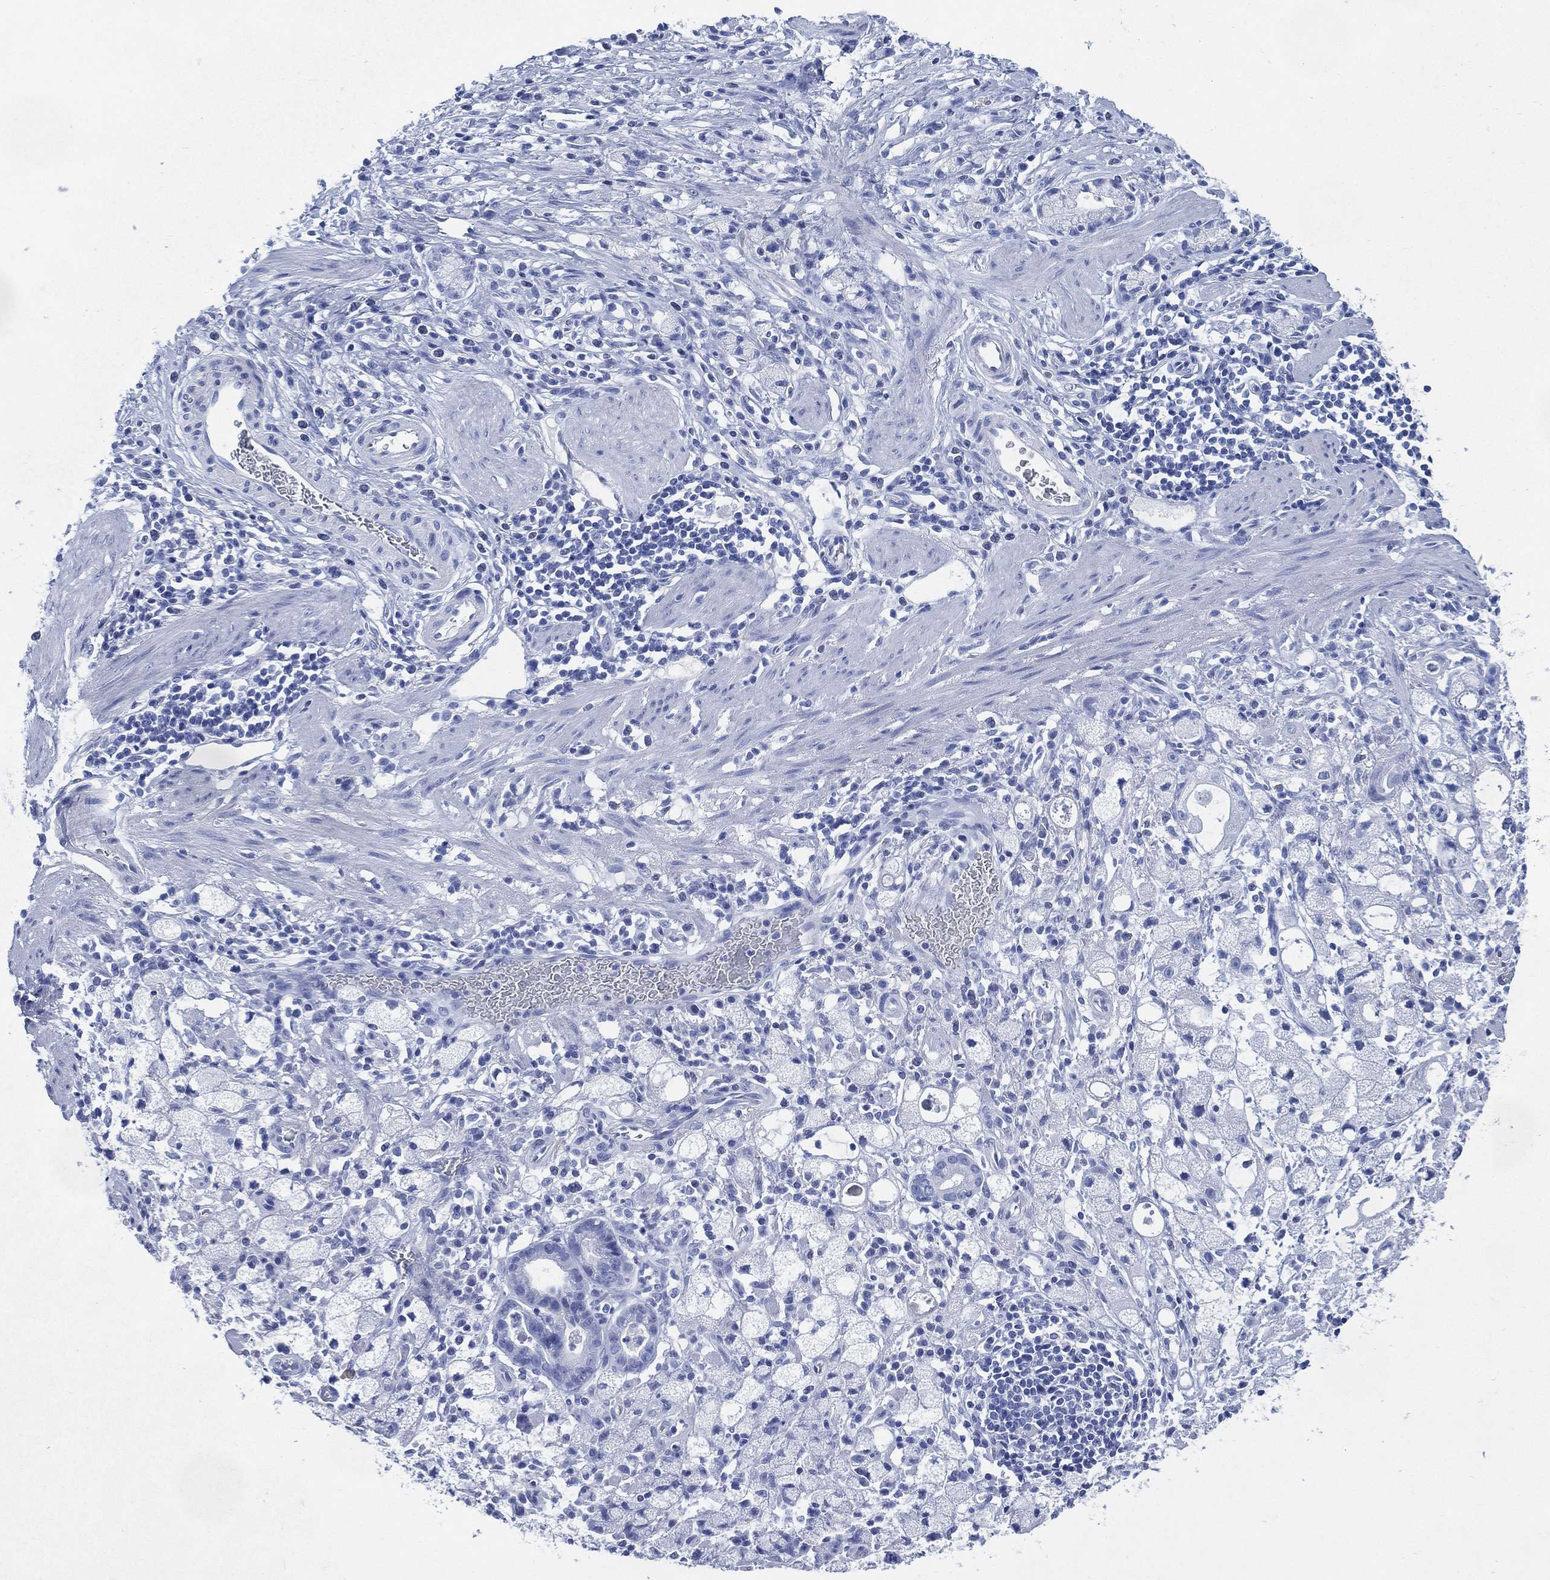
{"staining": {"intensity": "negative", "quantity": "none", "location": "none"}, "tissue": "stomach cancer", "cell_type": "Tumor cells", "image_type": "cancer", "snomed": [{"axis": "morphology", "description": "Adenocarcinoma, NOS"}, {"axis": "topography", "description": "Stomach"}], "caption": "Tumor cells show no significant expression in stomach adenocarcinoma.", "gene": "SIGLECL1", "patient": {"sex": "male", "age": 58}}